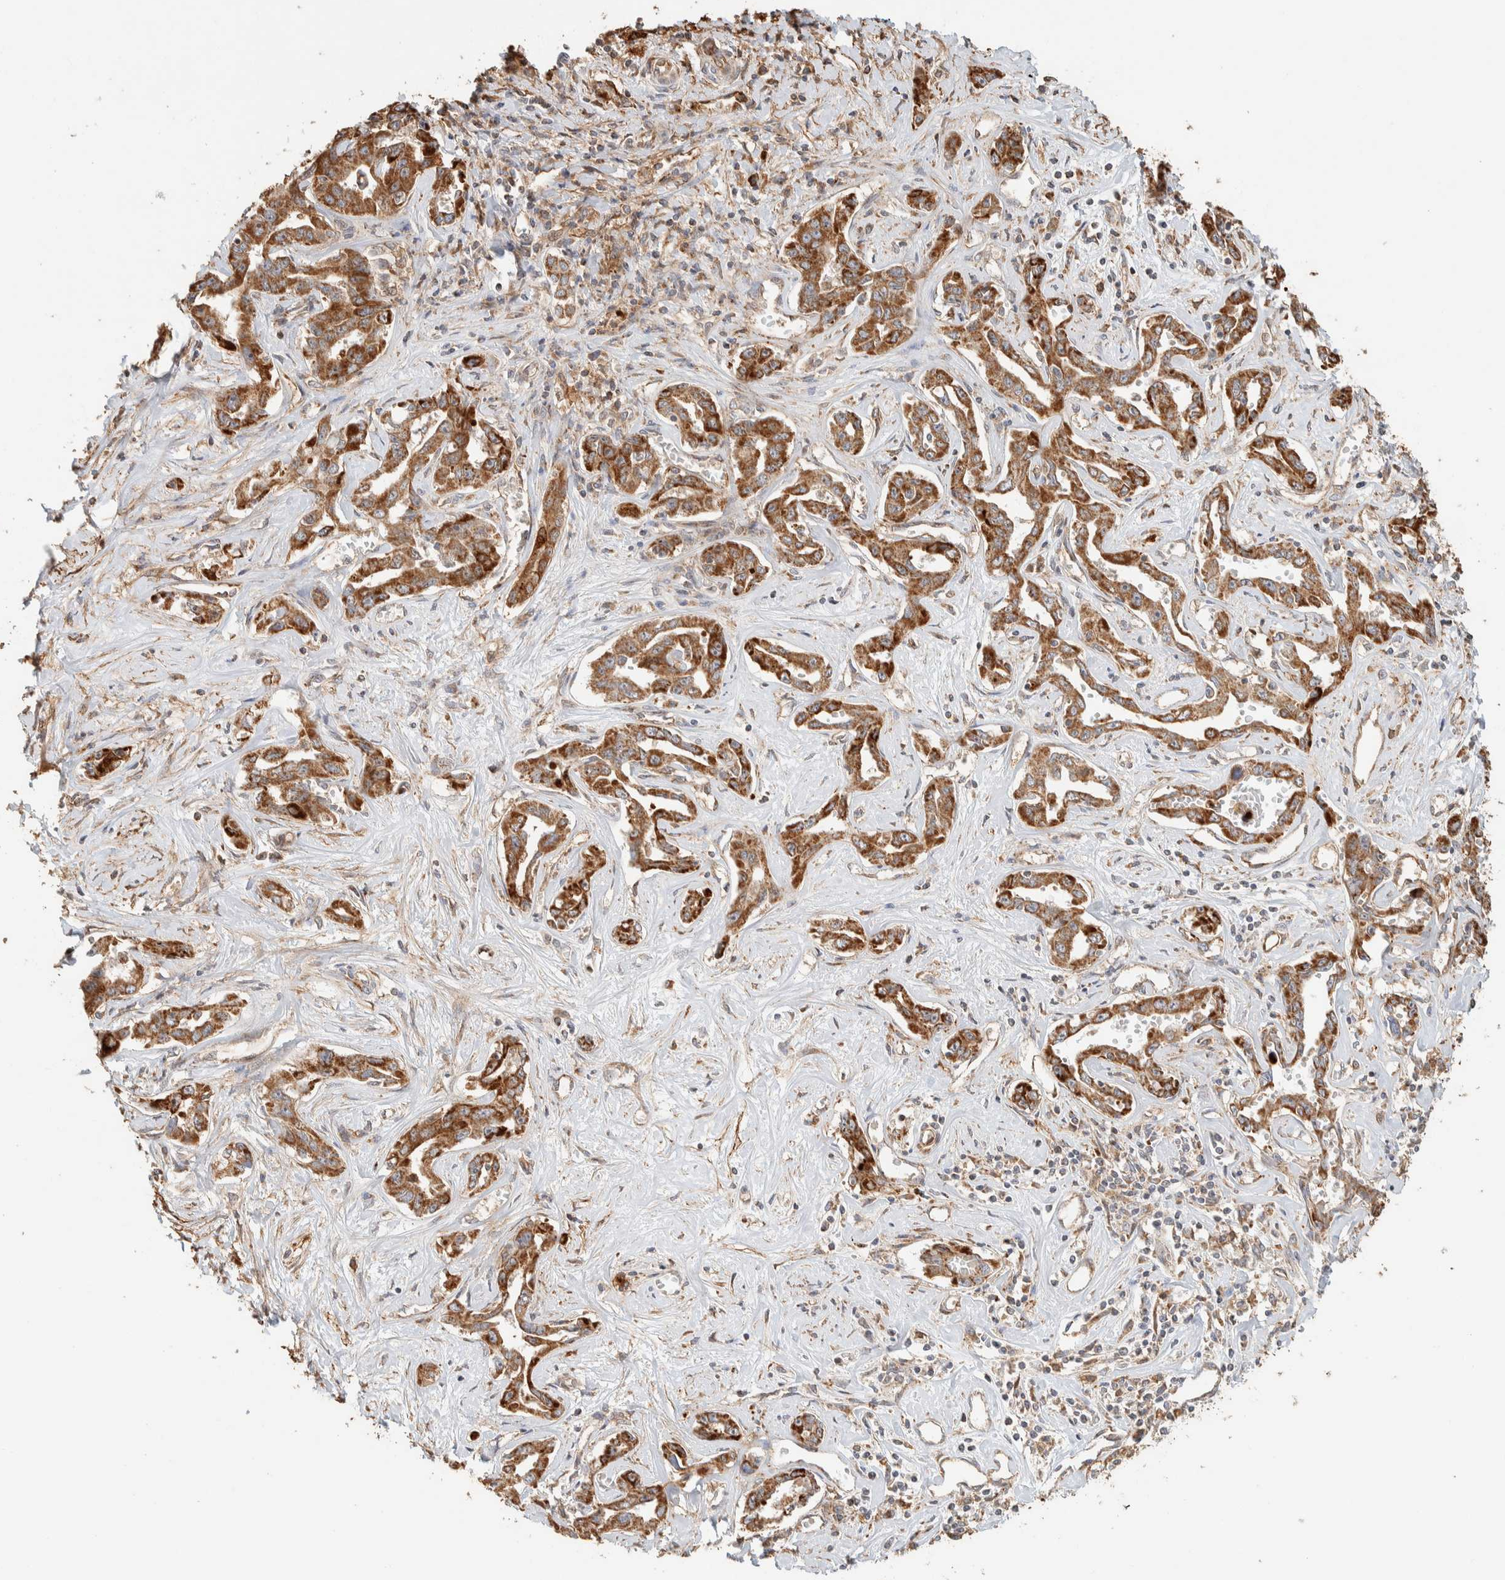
{"staining": {"intensity": "strong", "quantity": ">75%", "location": "cytoplasmic/membranous"}, "tissue": "liver cancer", "cell_type": "Tumor cells", "image_type": "cancer", "snomed": [{"axis": "morphology", "description": "Cholangiocarcinoma"}, {"axis": "topography", "description": "Liver"}], "caption": "Liver cancer stained with IHC demonstrates strong cytoplasmic/membranous staining in approximately >75% of tumor cells.", "gene": "KIF9", "patient": {"sex": "male", "age": 59}}